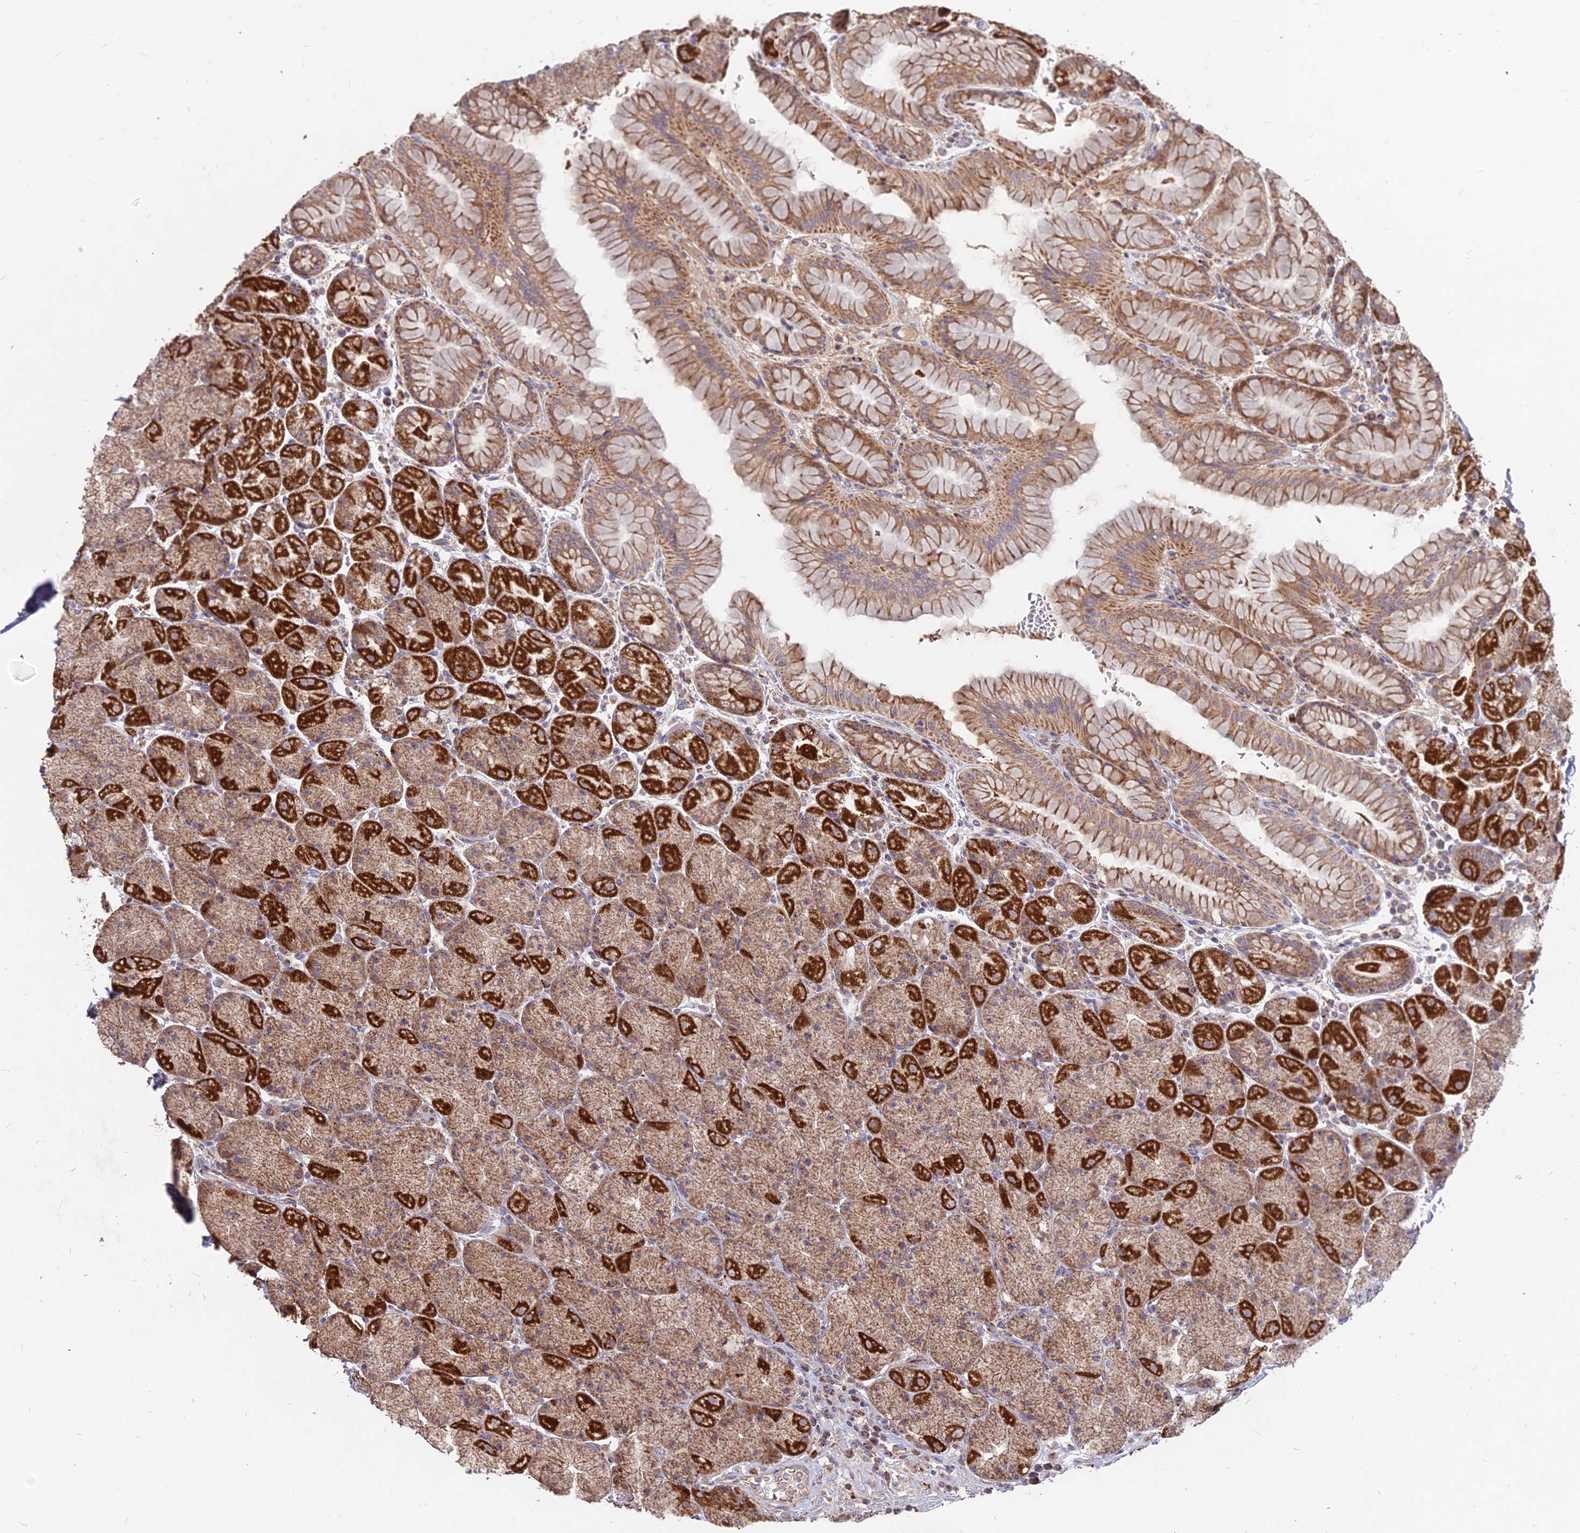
{"staining": {"intensity": "strong", "quantity": ">75%", "location": "cytoplasmic/membranous"}, "tissue": "stomach", "cell_type": "Glandular cells", "image_type": "normal", "snomed": [{"axis": "morphology", "description": "Normal tissue, NOS"}, {"axis": "topography", "description": "Stomach, upper"}, {"axis": "topography", "description": "Stomach, lower"}], "caption": "This image shows immunohistochemistry staining of benign human stomach, with high strong cytoplasmic/membranous positivity in approximately >75% of glandular cells.", "gene": "COX11", "patient": {"sex": "male", "age": 67}}